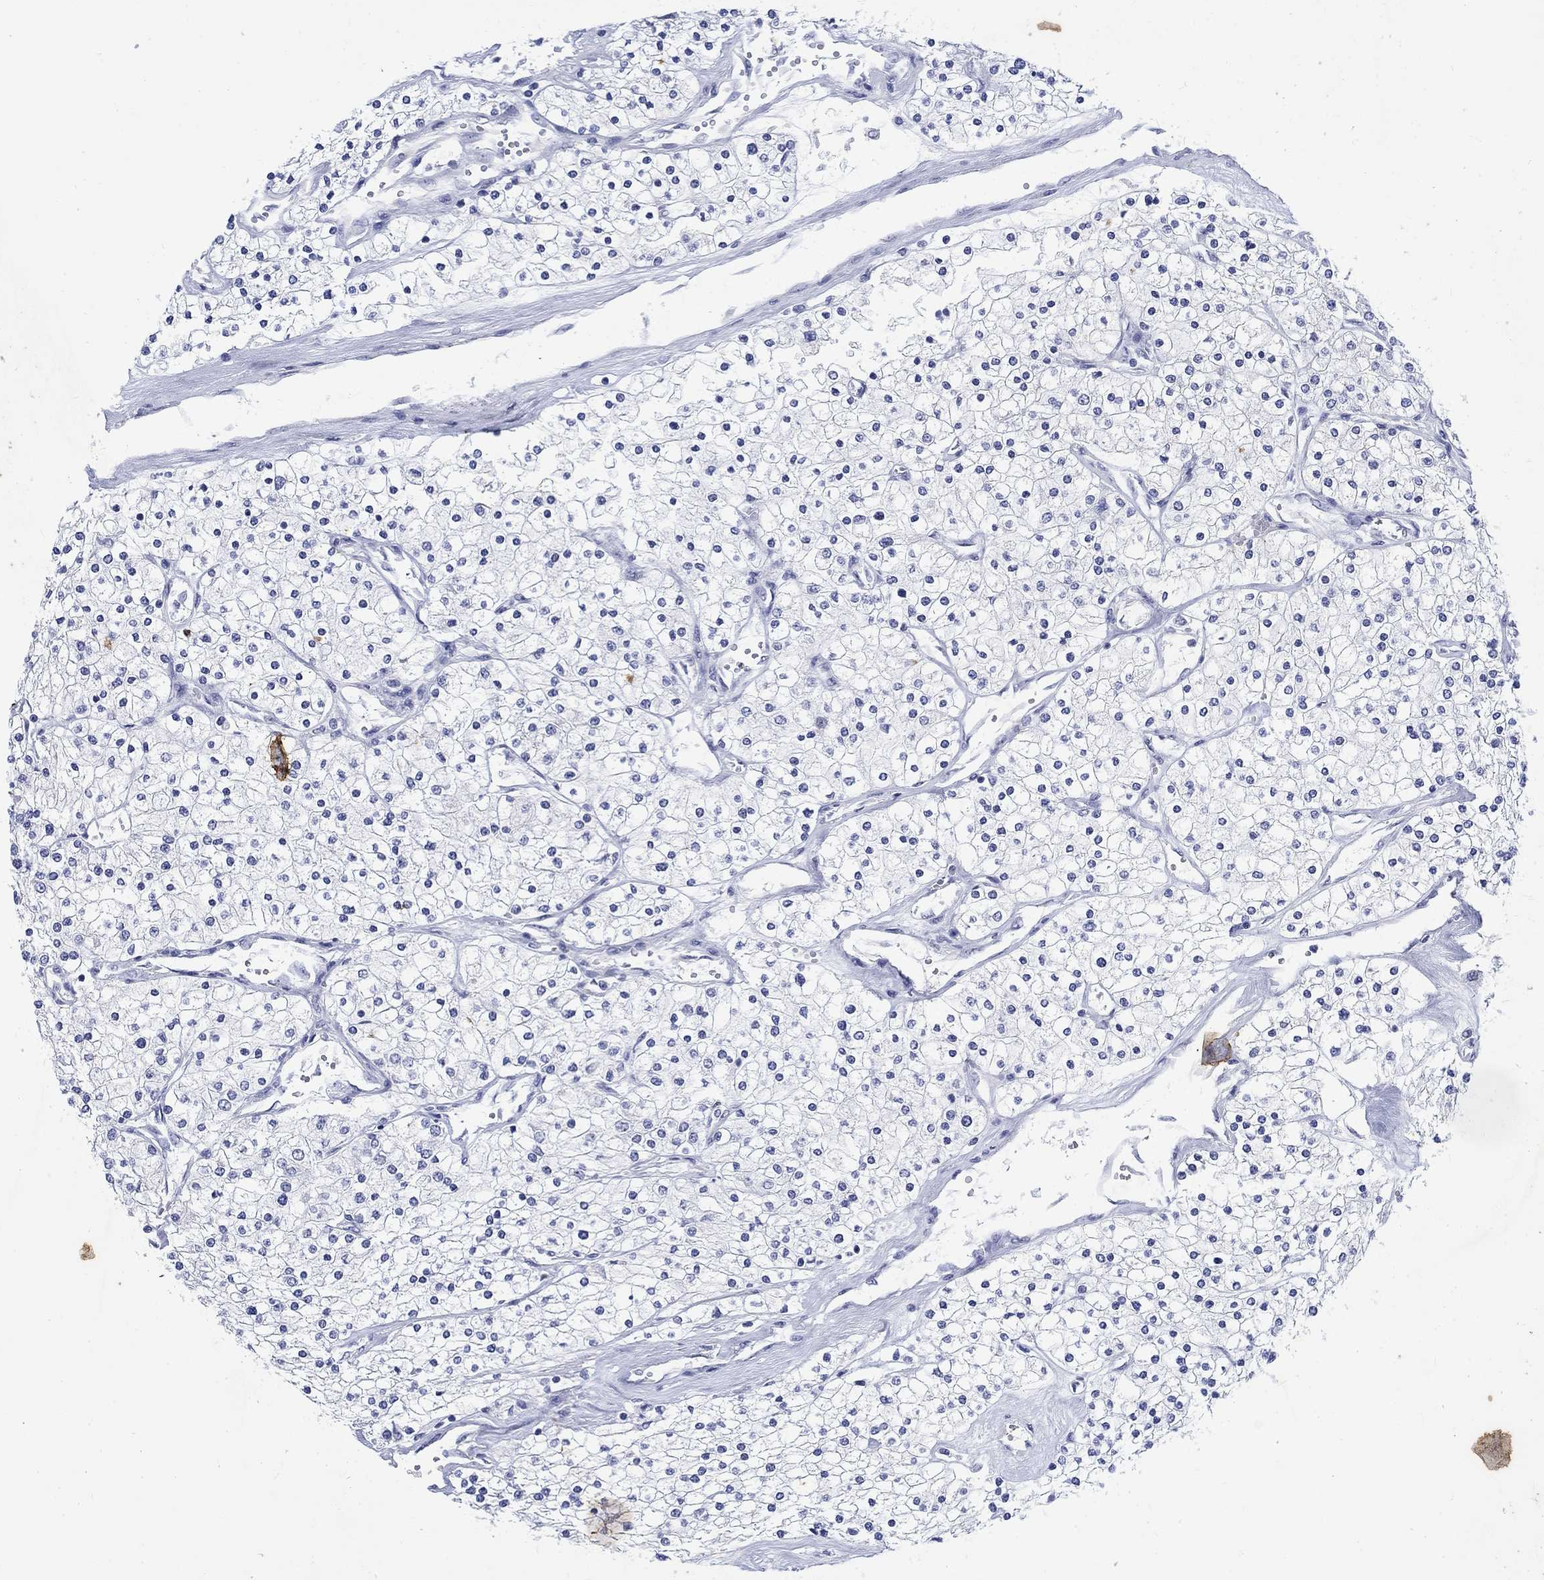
{"staining": {"intensity": "negative", "quantity": "none", "location": "none"}, "tissue": "renal cancer", "cell_type": "Tumor cells", "image_type": "cancer", "snomed": [{"axis": "morphology", "description": "Adenocarcinoma, NOS"}, {"axis": "topography", "description": "Kidney"}], "caption": "Human renal cancer stained for a protein using immunohistochemistry (IHC) displays no positivity in tumor cells.", "gene": "KRT76", "patient": {"sex": "male", "age": 80}}